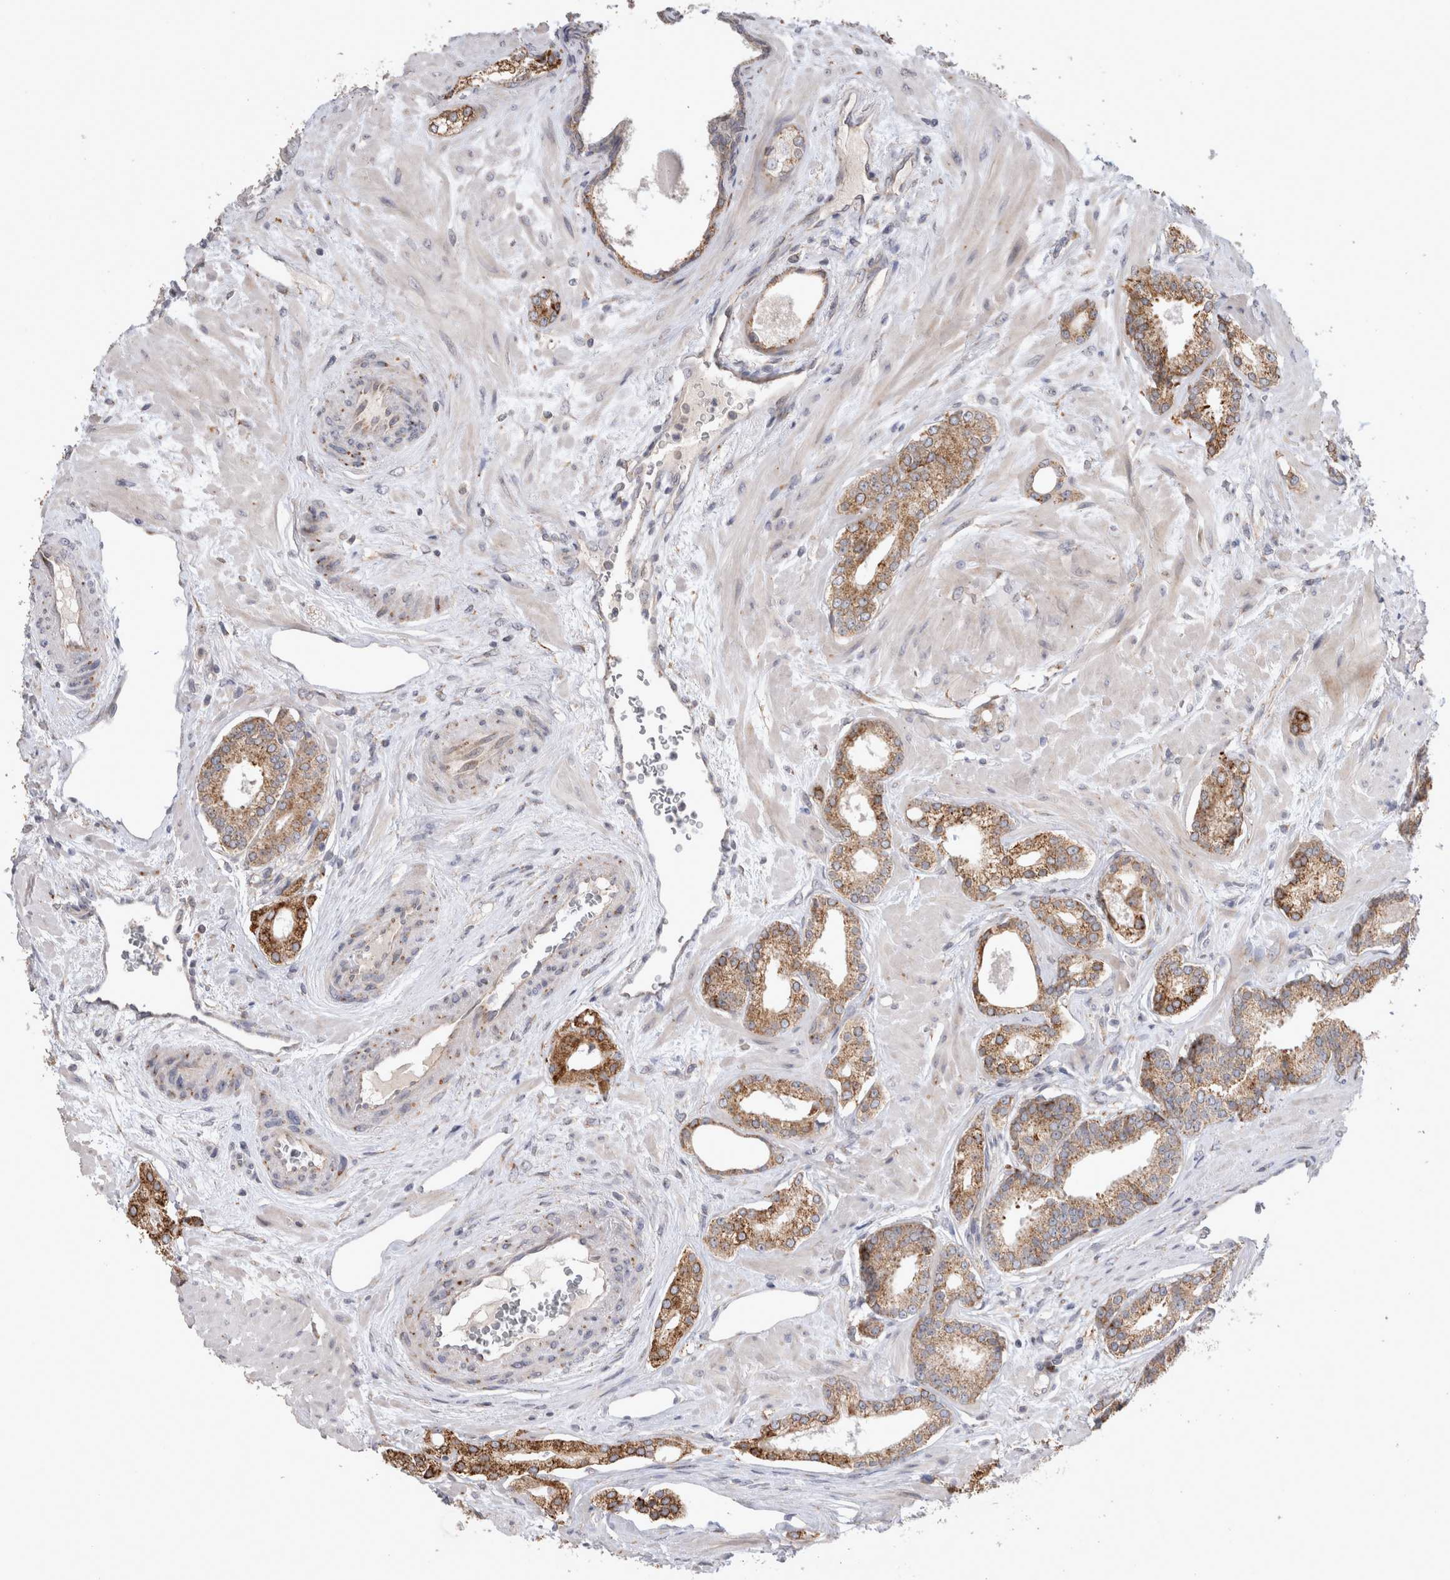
{"staining": {"intensity": "moderate", "quantity": ">75%", "location": "cytoplasmic/membranous"}, "tissue": "prostate cancer", "cell_type": "Tumor cells", "image_type": "cancer", "snomed": [{"axis": "morphology", "description": "Adenocarcinoma, Low grade"}, {"axis": "topography", "description": "Prostate"}], "caption": "Prostate cancer (adenocarcinoma (low-grade)) was stained to show a protein in brown. There is medium levels of moderate cytoplasmic/membranous staining in about >75% of tumor cells. (Stains: DAB in brown, nuclei in blue, Microscopy: brightfield microscopy at high magnification).", "gene": "TRMT9B", "patient": {"sex": "male", "age": 70}}